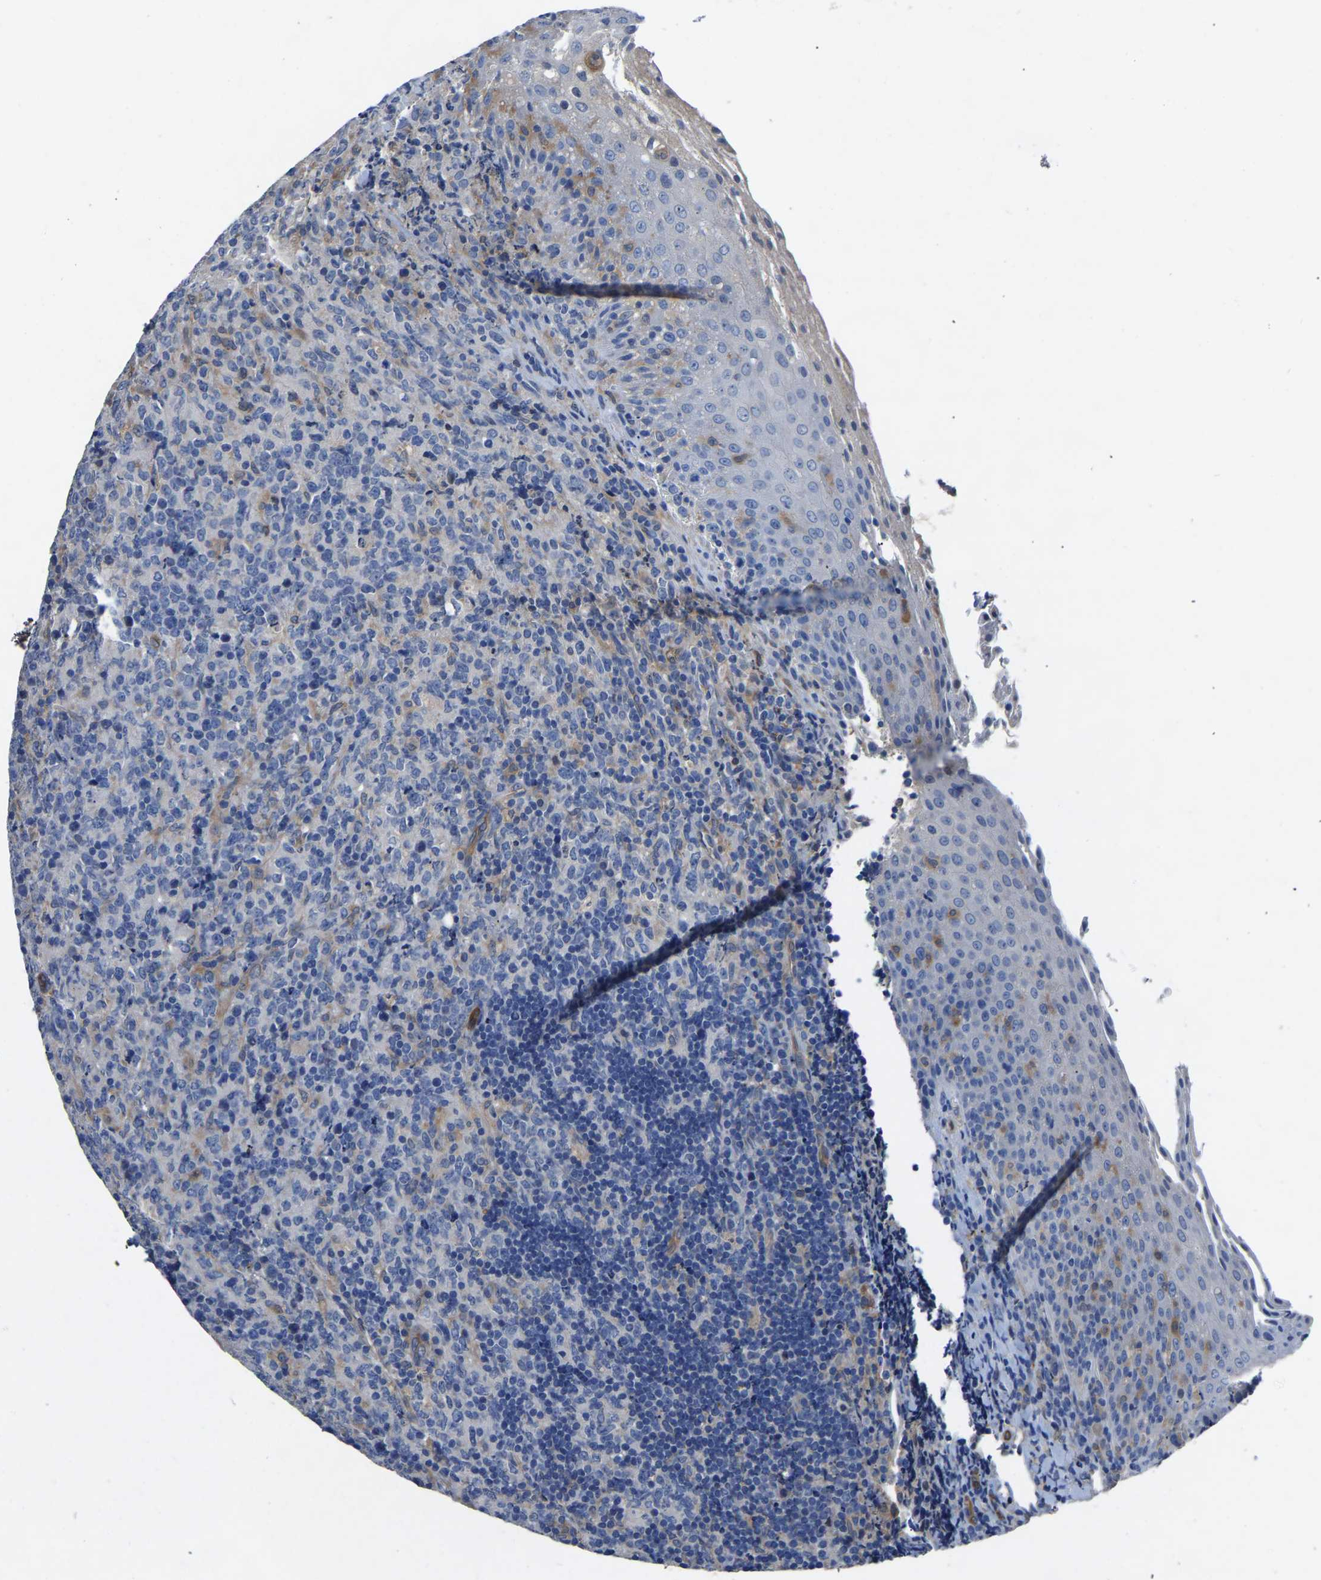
{"staining": {"intensity": "negative", "quantity": "none", "location": "none"}, "tissue": "lymphoma", "cell_type": "Tumor cells", "image_type": "cancer", "snomed": [{"axis": "morphology", "description": "Malignant lymphoma, non-Hodgkin's type, High grade"}, {"axis": "topography", "description": "Tonsil"}], "caption": "IHC of high-grade malignant lymphoma, non-Hodgkin's type reveals no staining in tumor cells.", "gene": "ATG2B", "patient": {"sex": "female", "age": 36}}